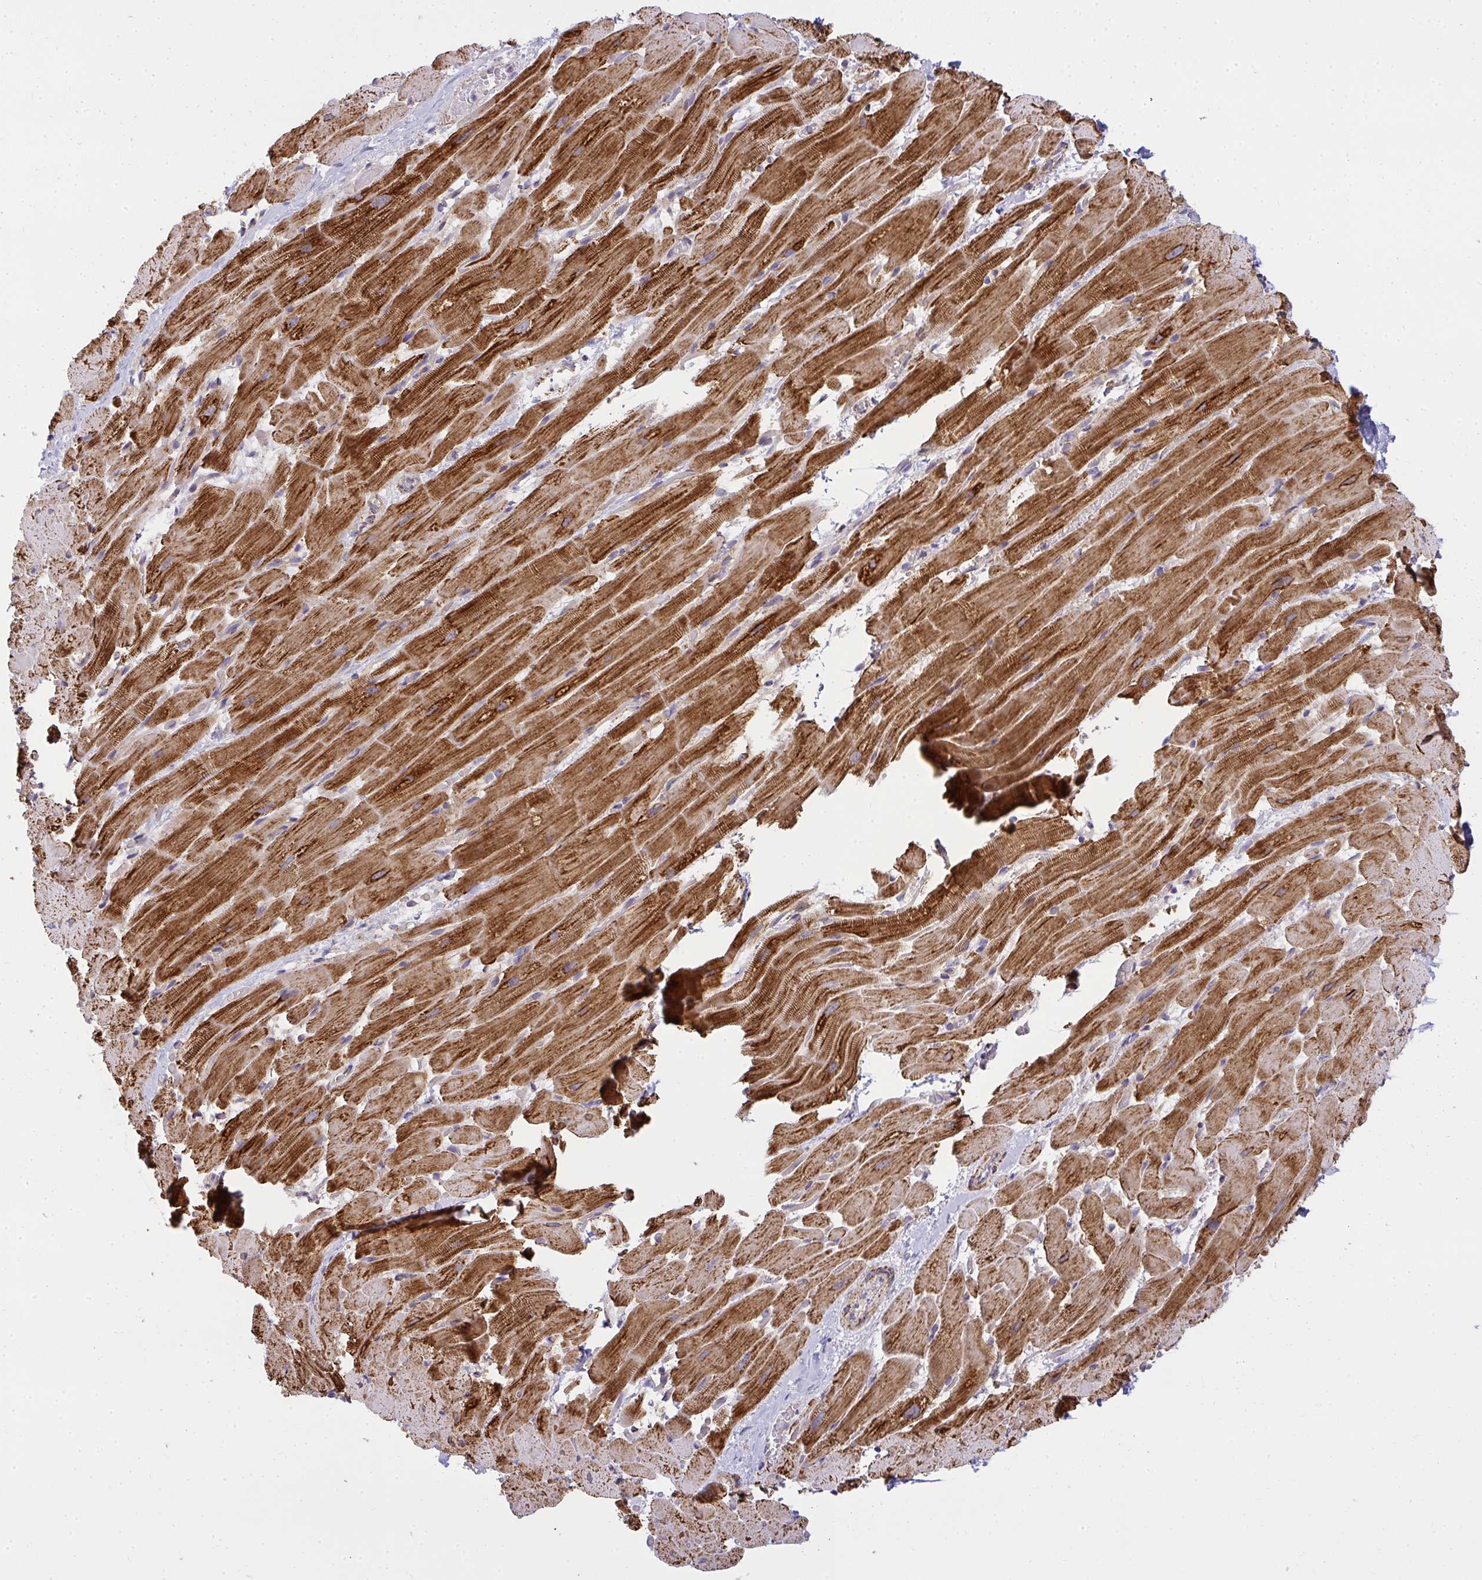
{"staining": {"intensity": "strong", "quantity": ">75%", "location": "cytoplasmic/membranous"}, "tissue": "heart muscle", "cell_type": "Cardiomyocytes", "image_type": "normal", "snomed": [{"axis": "morphology", "description": "Normal tissue, NOS"}, {"axis": "topography", "description": "Heart"}], "caption": "IHC (DAB (3,3'-diaminobenzidine)) staining of benign human heart muscle shows strong cytoplasmic/membranous protein positivity in approximately >75% of cardiomyocytes. Using DAB (brown) and hematoxylin (blue) stains, captured at high magnification using brightfield microscopy.", "gene": "SRRM4", "patient": {"sex": "male", "age": 37}}